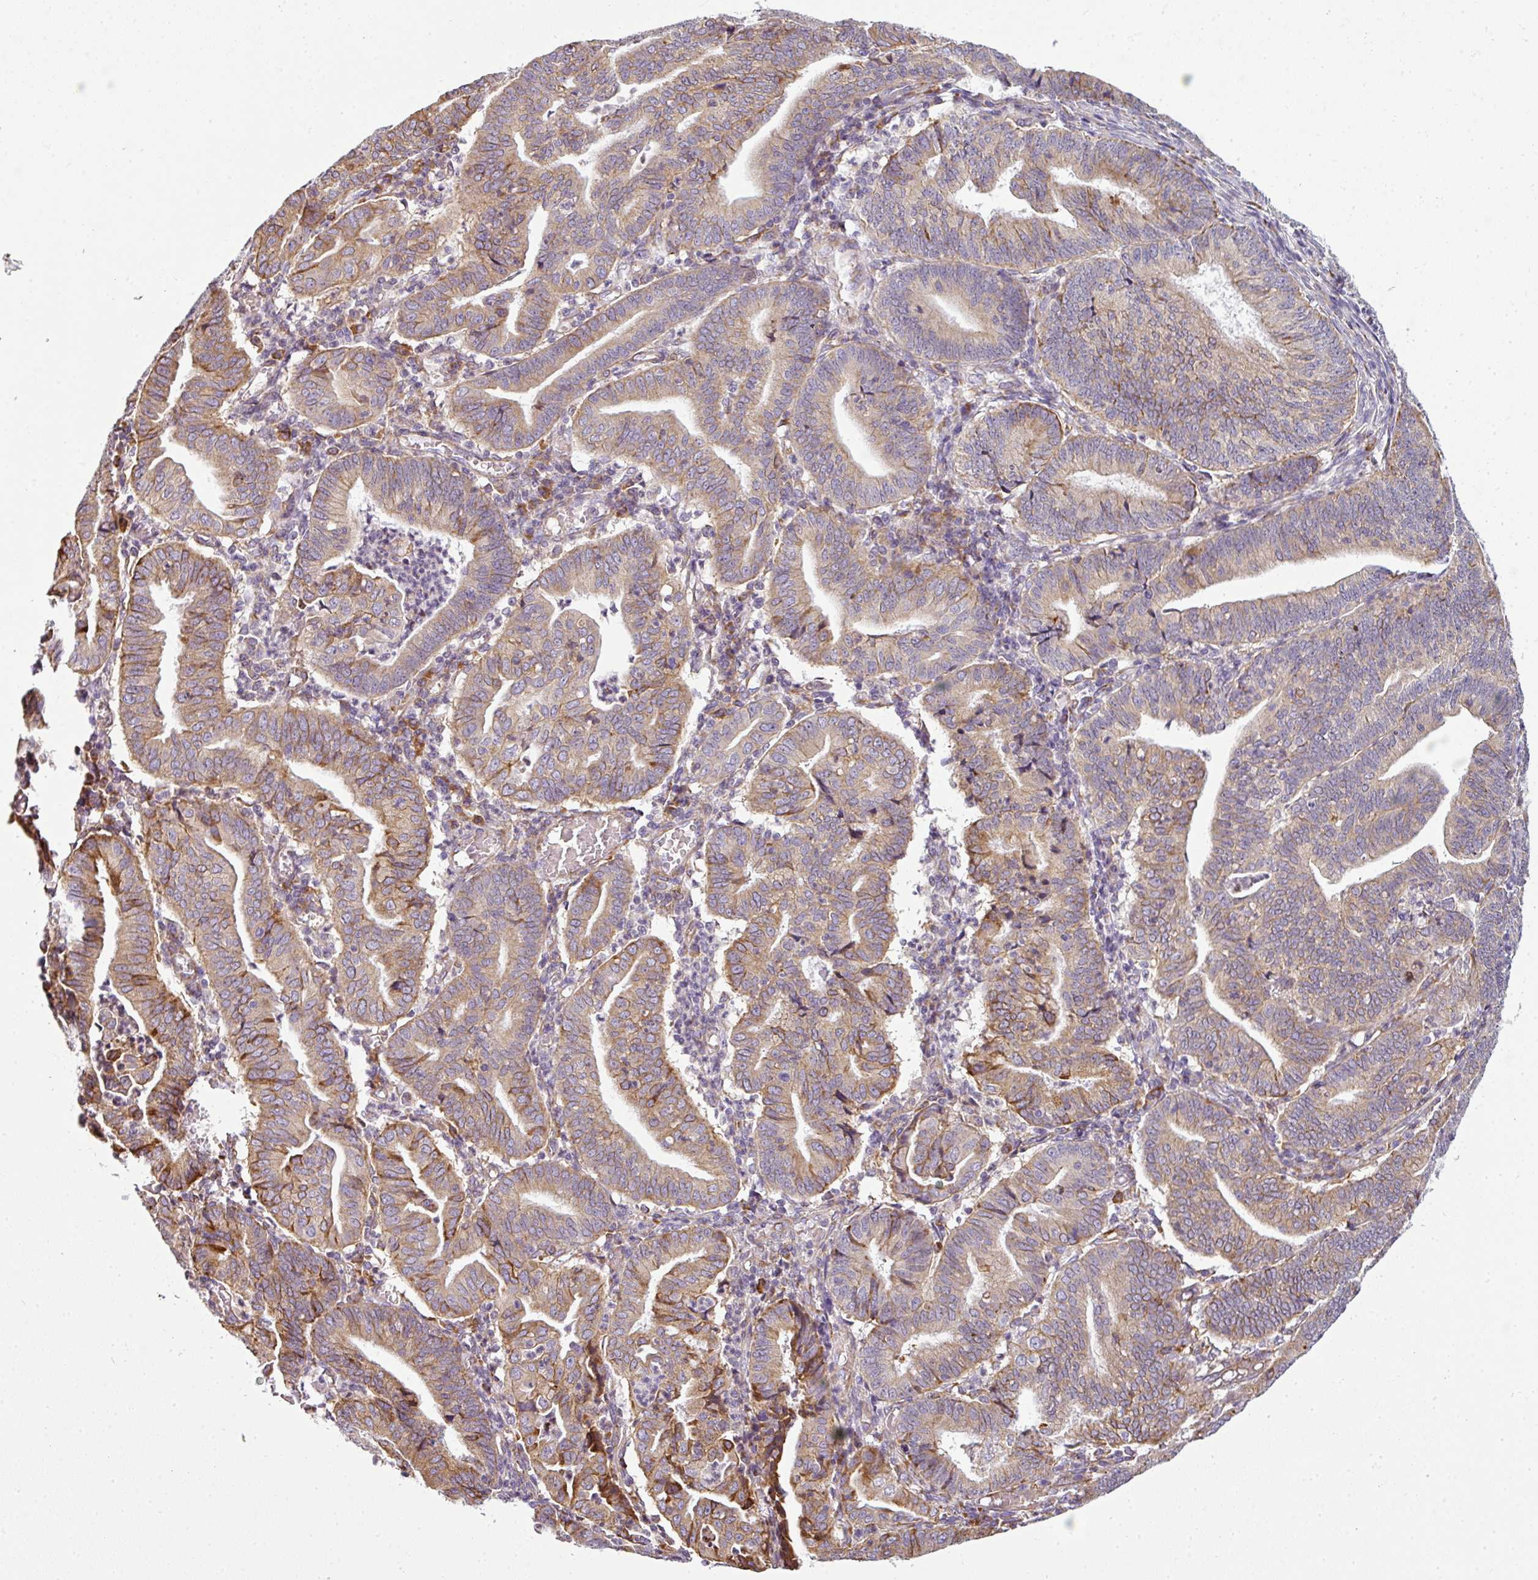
{"staining": {"intensity": "moderate", "quantity": ">75%", "location": "cytoplasmic/membranous"}, "tissue": "endometrial cancer", "cell_type": "Tumor cells", "image_type": "cancer", "snomed": [{"axis": "morphology", "description": "Adenocarcinoma, NOS"}, {"axis": "topography", "description": "Endometrium"}], "caption": "Human endometrial adenocarcinoma stained with a protein marker demonstrates moderate staining in tumor cells.", "gene": "ANKRD18A", "patient": {"sex": "female", "age": 60}}